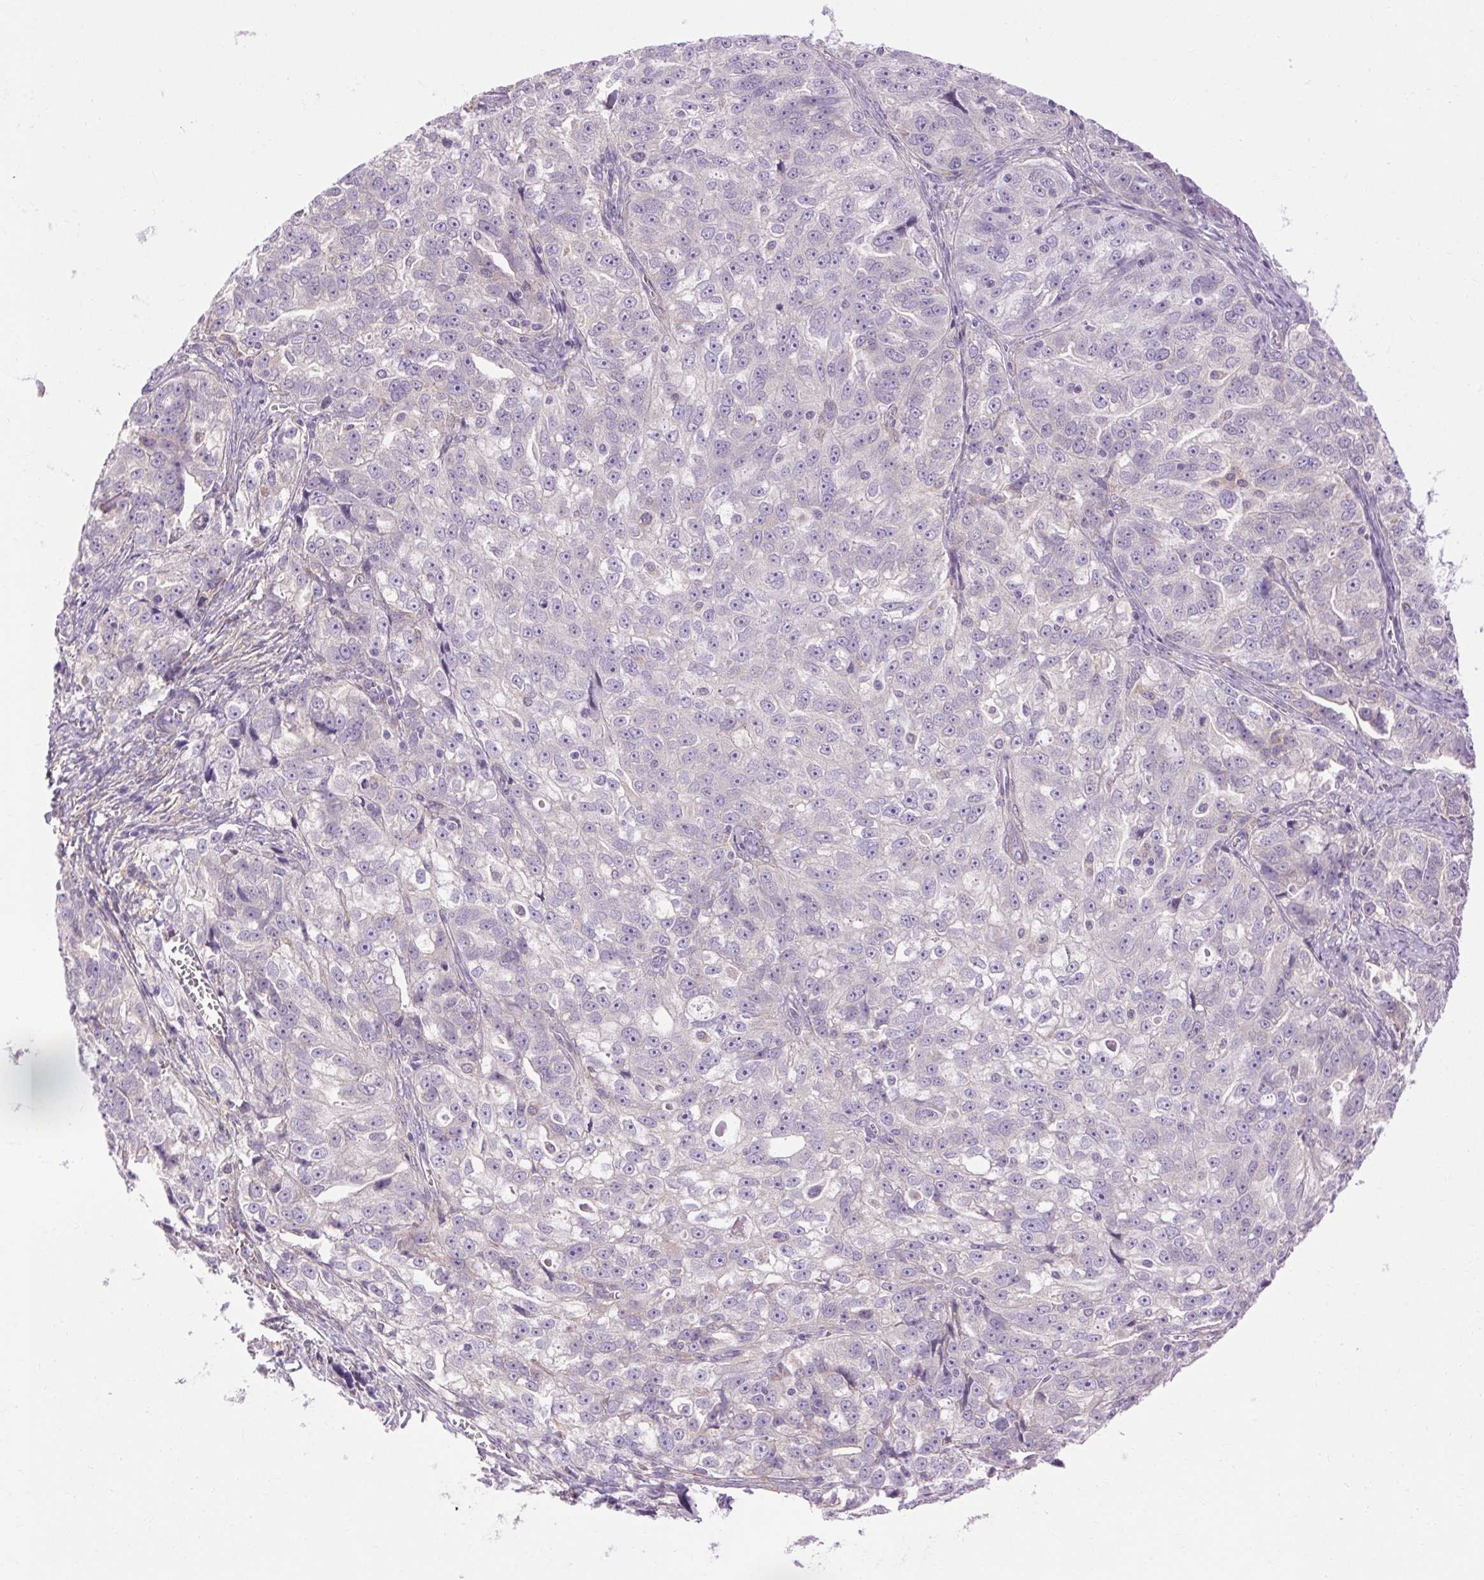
{"staining": {"intensity": "negative", "quantity": "none", "location": "none"}, "tissue": "ovarian cancer", "cell_type": "Tumor cells", "image_type": "cancer", "snomed": [{"axis": "morphology", "description": "Cystadenocarcinoma, serous, NOS"}, {"axis": "topography", "description": "Ovary"}], "caption": "This is a histopathology image of immunohistochemistry (IHC) staining of serous cystadenocarcinoma (ovarian), which shows no positivity in tumor cells. (DAB IHC, high magnification).", "gene": "SOWAHC", "patient": {"sex": "female", "age": 51}}